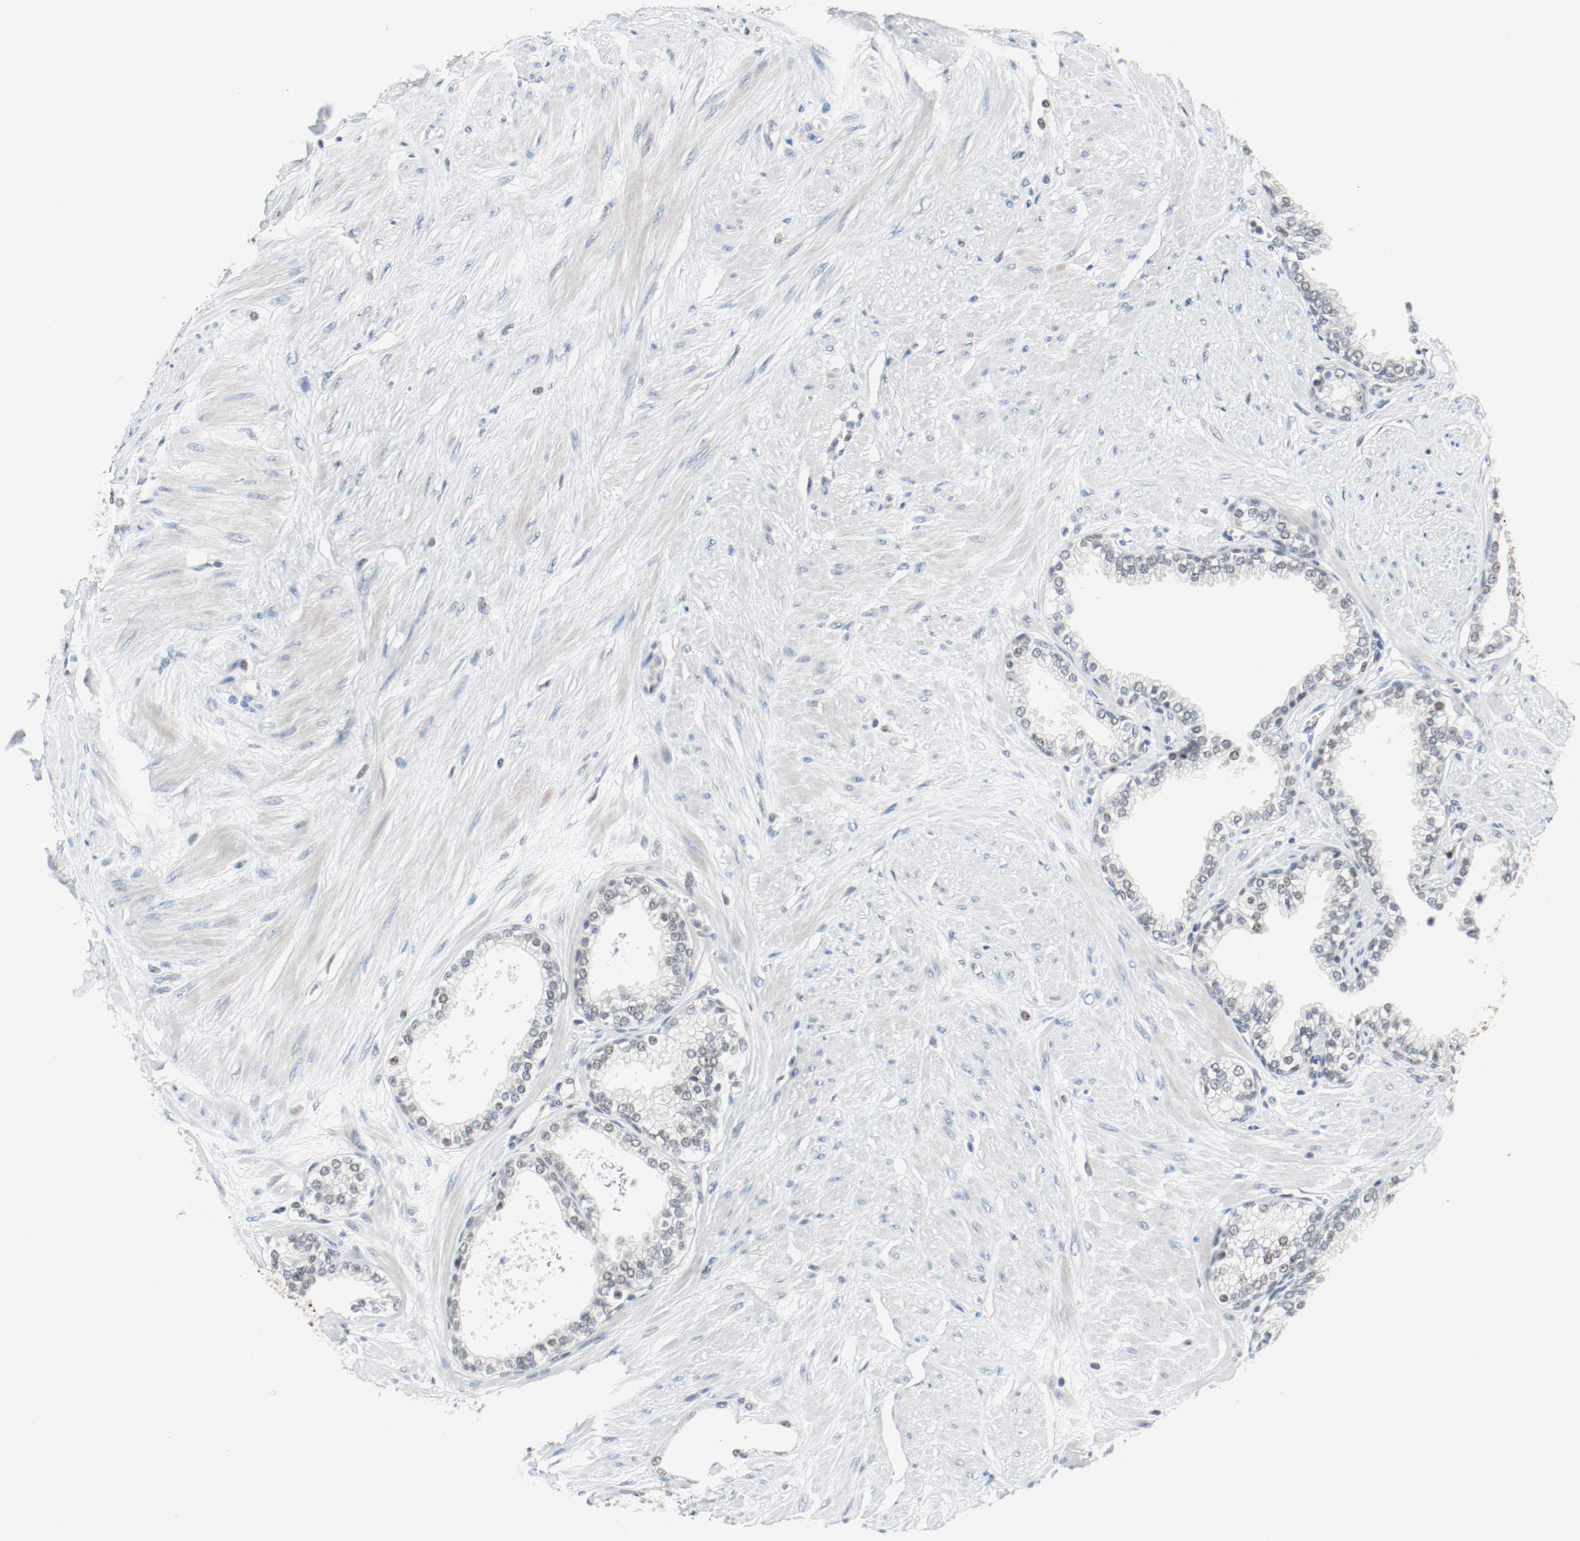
{"staining": {"intensity": "weak", "quantity": "25%-75%", "location": "nuclear"}, "tissue": "prostate", "cell_type": "Glandular cells", "image_type": "normal", "snomed": [{"axis": "morphology", "description": "Normal tissue, NOS"}, {"axis": "topography", "description": "Prostate"}], "caption": "This micrograph demonstrates benign prostate stained with immunohistochemistry (IHC) to label a protein in brown. The nuclear of glandular cells show weak positivity for the protein. Nuclei are counter-stained blue.", "gene": "ASH1L", "patient": {"sex": "male", "age": 64}}